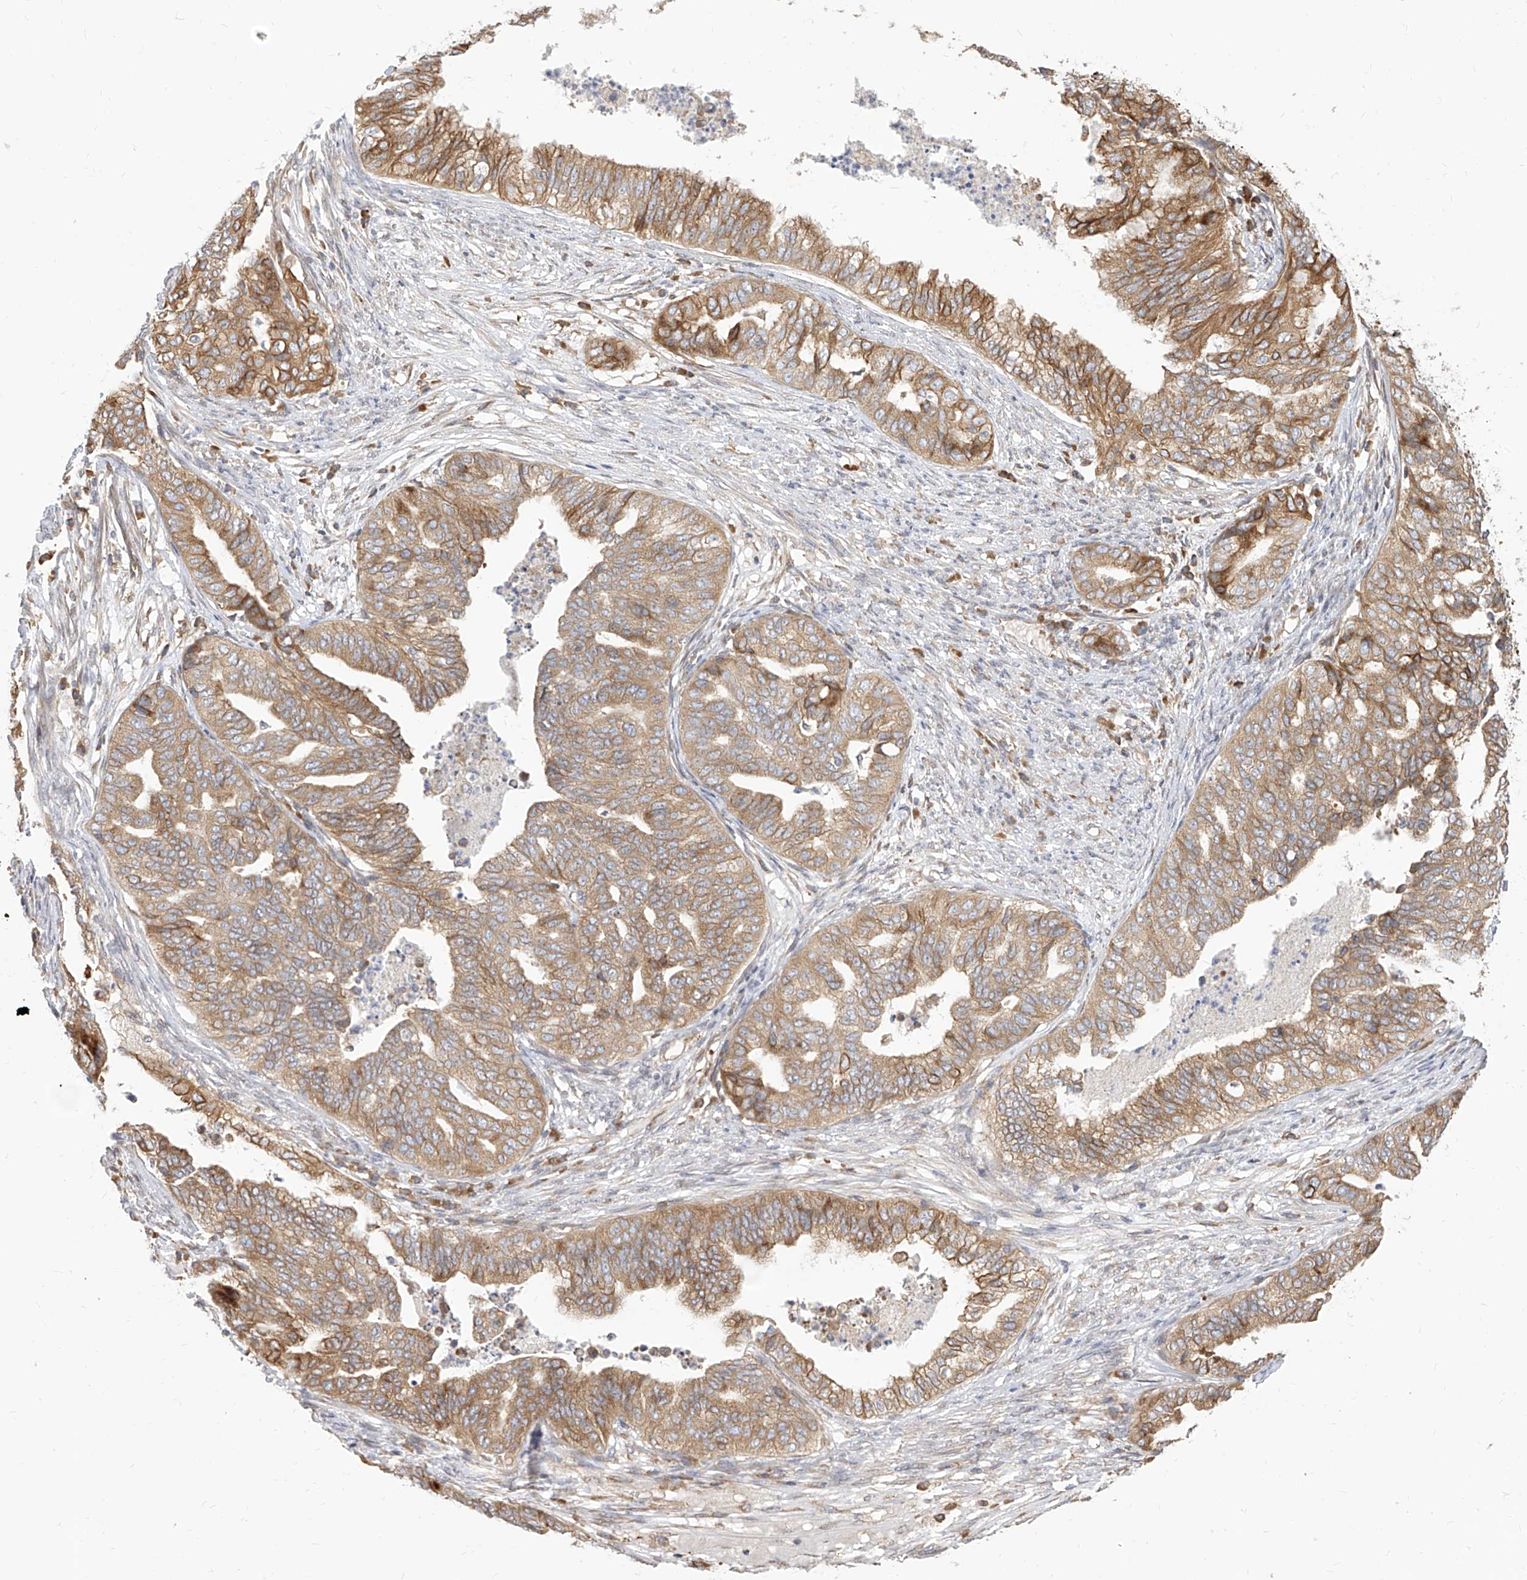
{"staining": {"intensity": "moderate", "quantity": ">75%", "location": "cytoplasmic/membranous"}, "tissue": "endometrial cancer", "cell_type": "Tumor cells", "image_type": "cancer", "snomed": [{"axis": "morphology", "description": "Adenocarcinoma, NOS"}, {"axis": "topography", "description": "Endometrium"}], "caption": "The photomicrograph exhibits immunohistochemical staining of adenocarcinoma (endometrial). There is moderate cytoplasmic/membranous positivity is identified in about >75% of tumor cells.", "gene": "FAM83B", "patient": {"sex": "female", "age": 79}}